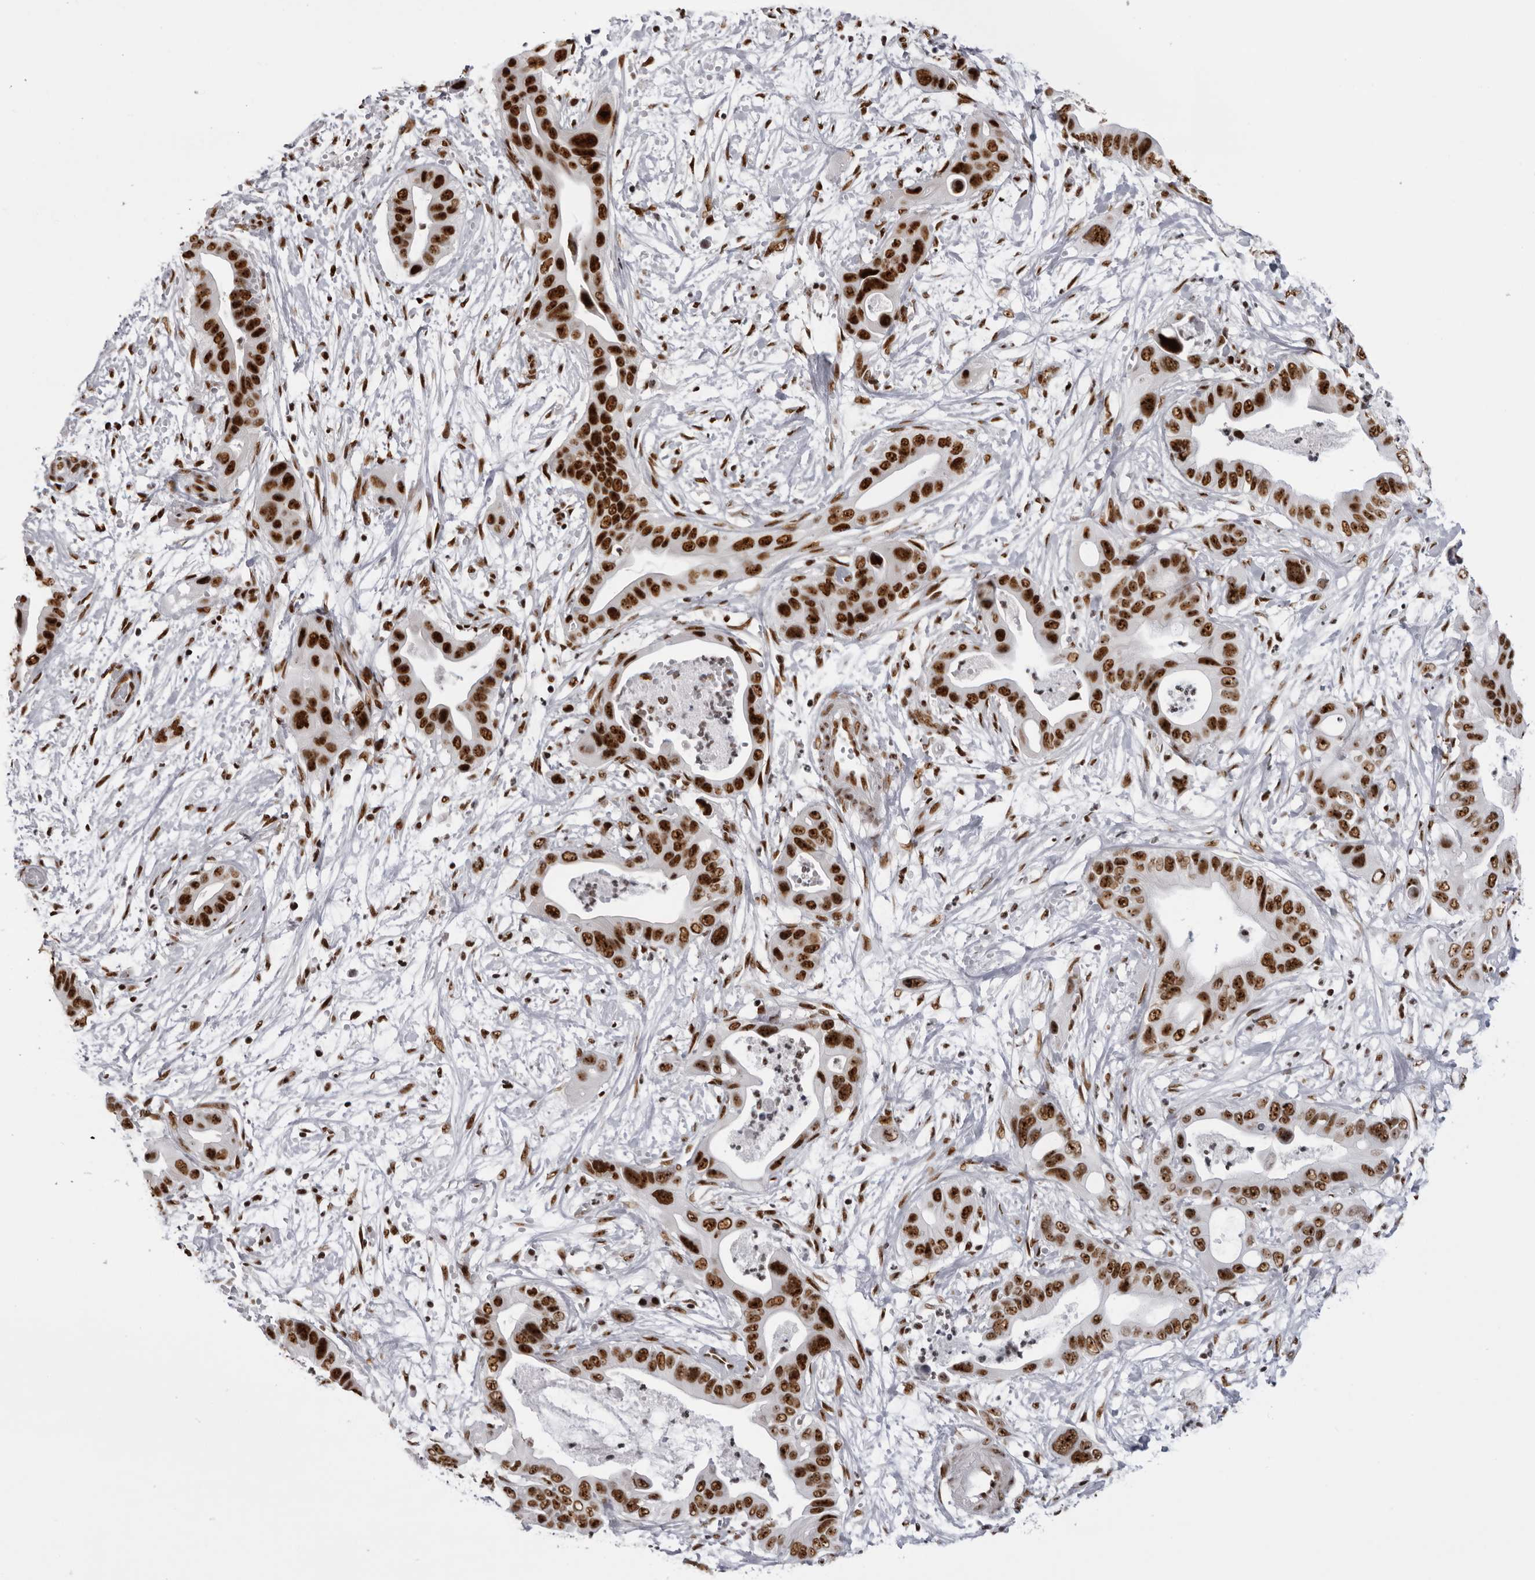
{"staining": {"intensity": "strong", "quantity": ">75%", "location": "nuclear"}, "tissue": "pancreatic cancer", "cell_type": "Tumor cells", "image_type": "cancer", "snomed": [{"axis": "morphology", "description": "Adenocarcinoma, NOS"}, {"axis": "topography", "description": "Pancreas"}], "caption": "There is high levels of strong nuclear positivity in tumor cells of pancreatic cancer, as demonstrated by immunohistochemical staining (brown color).", "gene": "DHX9", "patient": {"sex": "male", "age": 66}}